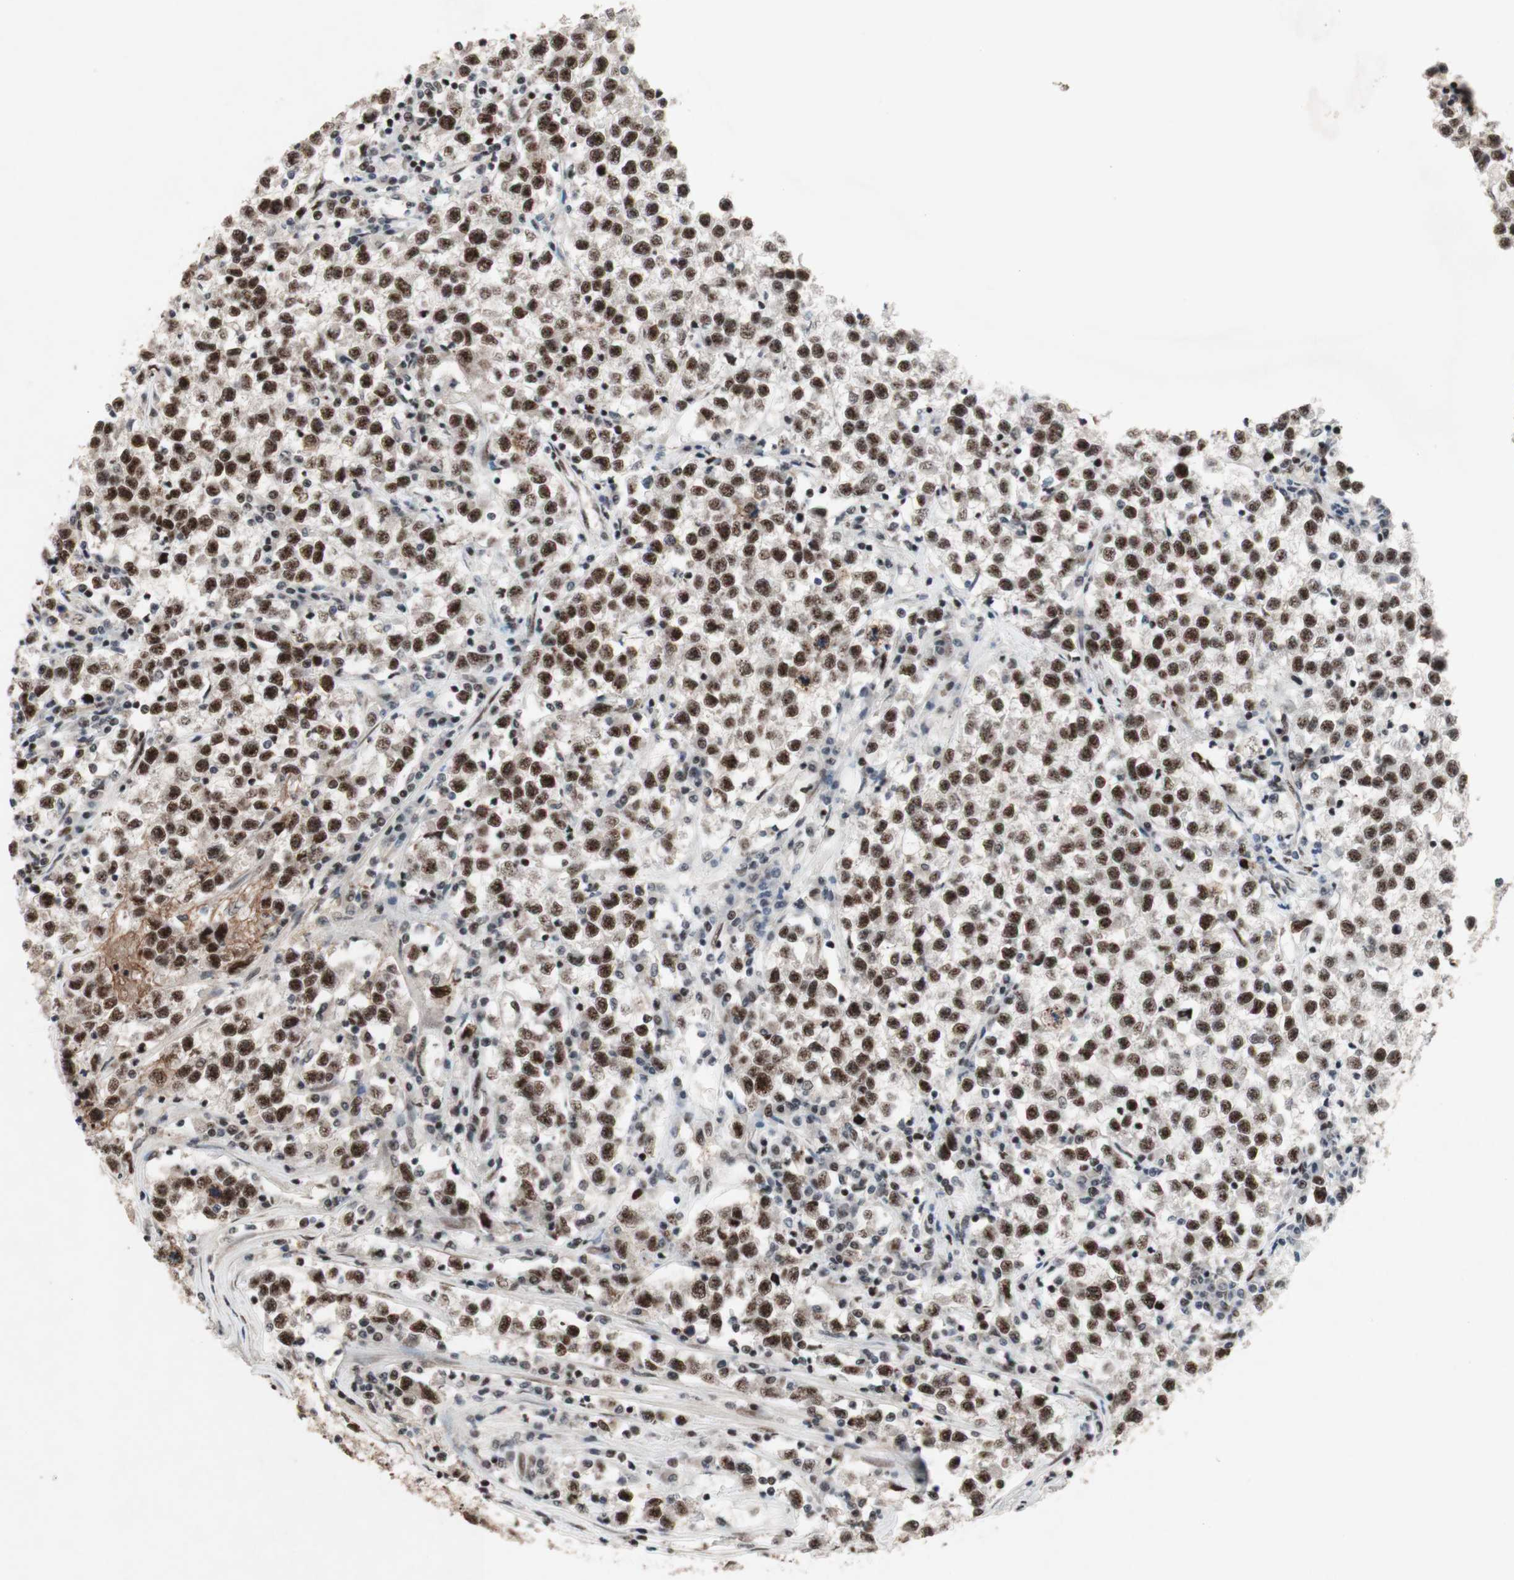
{"staining": {"intensity": "strong", "quantity": ">75%", "location": "nuclear"}, "tissue": "testis cancer", "cell_type": "Tumor cells", "image_type": "cancer", "snomed": [{"axis": "morphology", "description": "Seminoma, NOS"}, {"axis": "topography", "description": "Testis"}], "caption": "Protein expression by IHC displays strong nuclear staining in approximately >75% of tumor cells in testis seminoma.", "gene": "TLE1", "patient": {"sex": "male", "age": 22}}